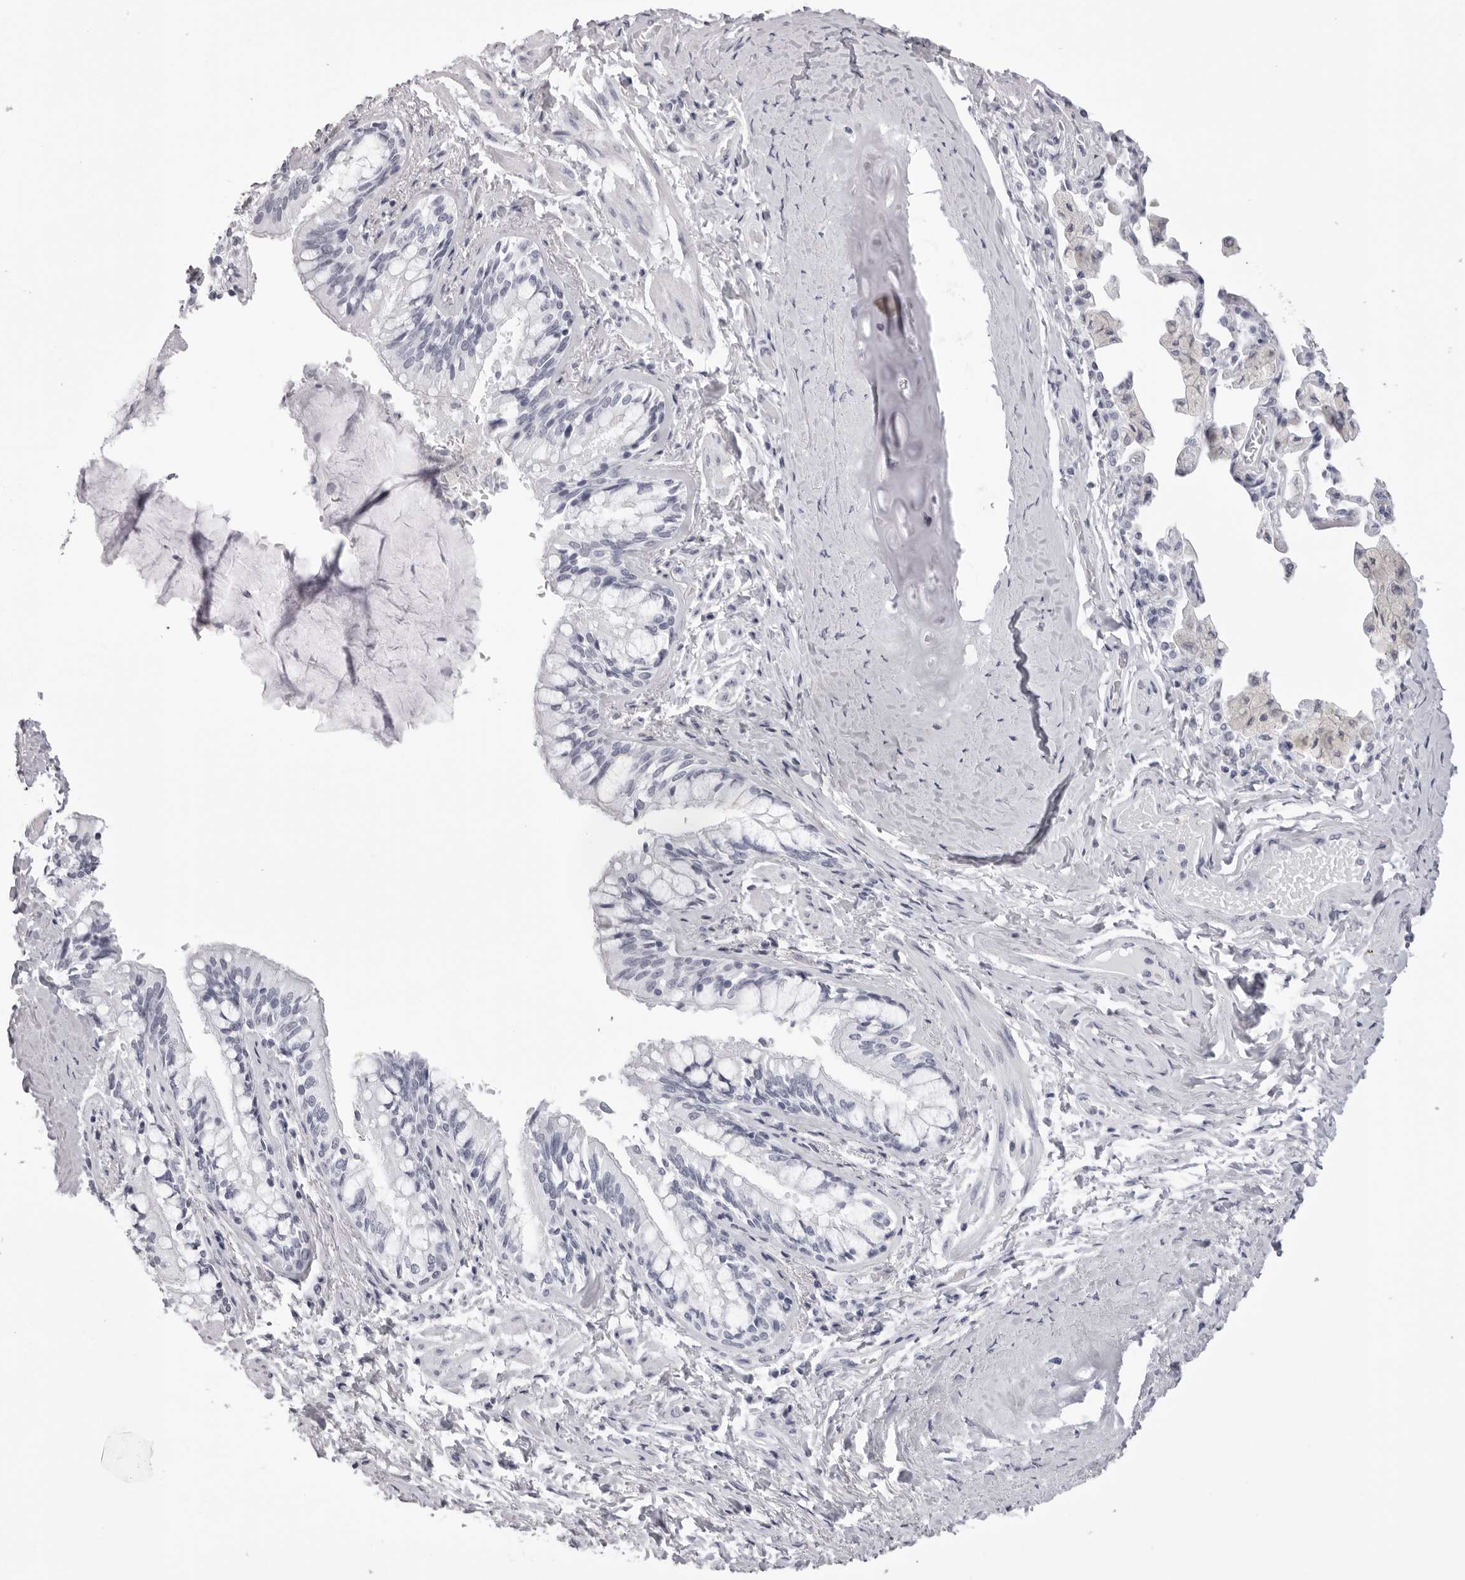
{"staining": {"intensity": "negative", "quantity": "none", "location": "none"}, "tissue": "bronchus", "cell_type": "Respiratory epithelial cells", "image_type": "normal", "snomed": [{"axis": "morphology", "description": "Normal tissue, NOS"}, {"axis": "morphology", "description": "Inflammation, NOS"}, {"axis": "topography", "description": "Bronchus"}, {"axis": "topography", "description": "Lung"}], "caption": "High magnification brightfield microscopy of benign bronchus stained with DAB (3,3'-diaminobenzidine) (brown) and counterstained with hematoxylin (blue): respiratory epithelial cells show no significant staining. (DAB (3,3'-diaminobenzidine) immunohistochemistry (IHC) with hematoxylin counter stain).", "gene": "RHO", "patient": {"sex": "female", "age": 46}}